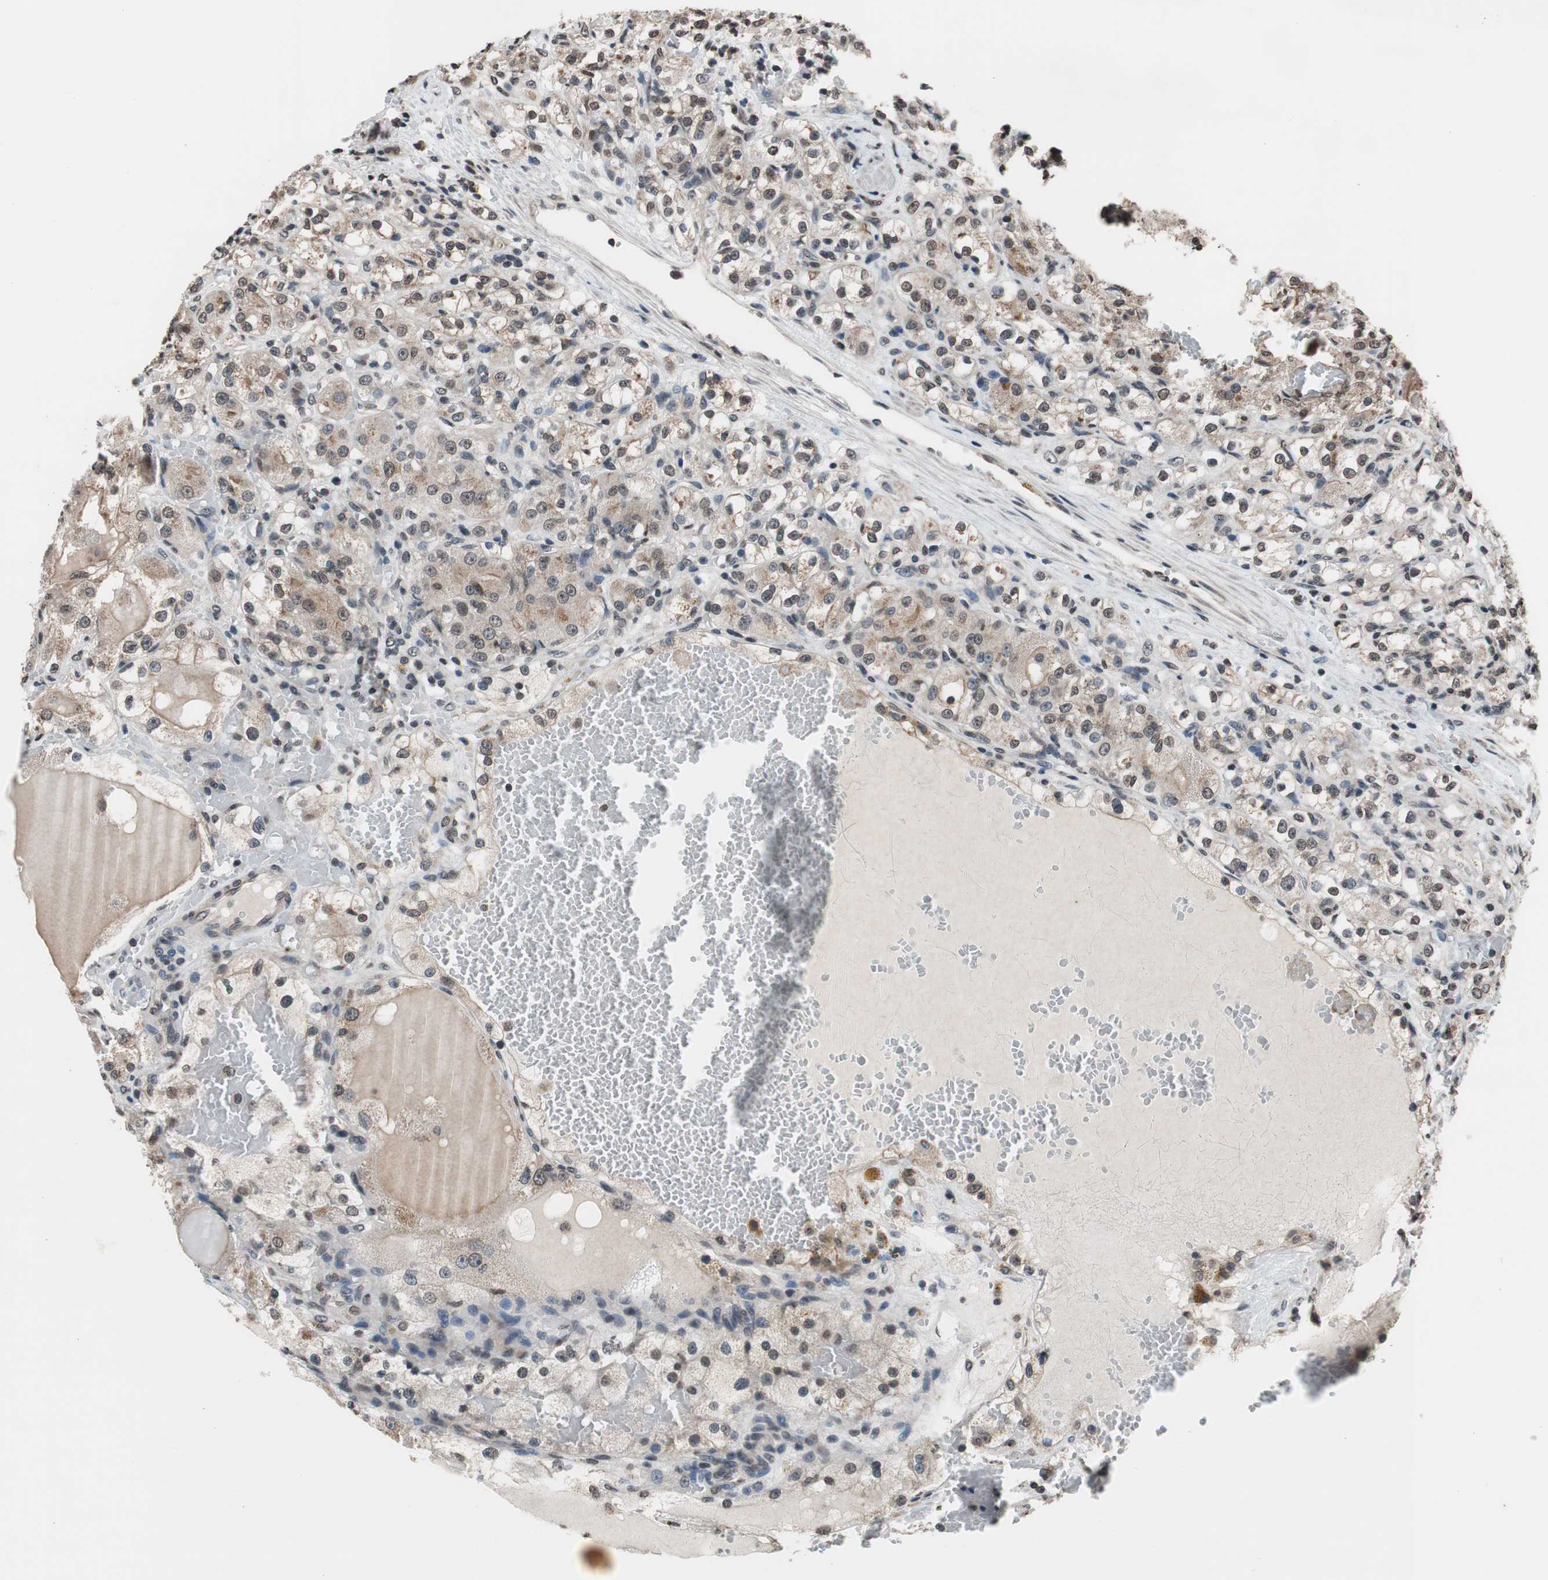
{"staining": {"intensity": "weak", "quantity": "25%-75%", "location": "cytoplasmic/membranous,nuclear"}, "tissue": "renal cancer", "cell_type": "Tumor cells", "image_type": "cancer", "snomed": [{"axis": "morphology", "description": "Normal tissue, NOS"}, {"axis": "morphology", "description": "Adenocarcinoma, NOS"}, {"axis": "topography", "description": "Kidney"}], "caption": "Immunohistochemical staining of renal cancer exhibits low levels of weak cytoplasmic/membranous and nuclear positivity in about 25%-75% of tumor cells.", "gene": "RFC1", "patient": {"sex": "male", "age": 61}}